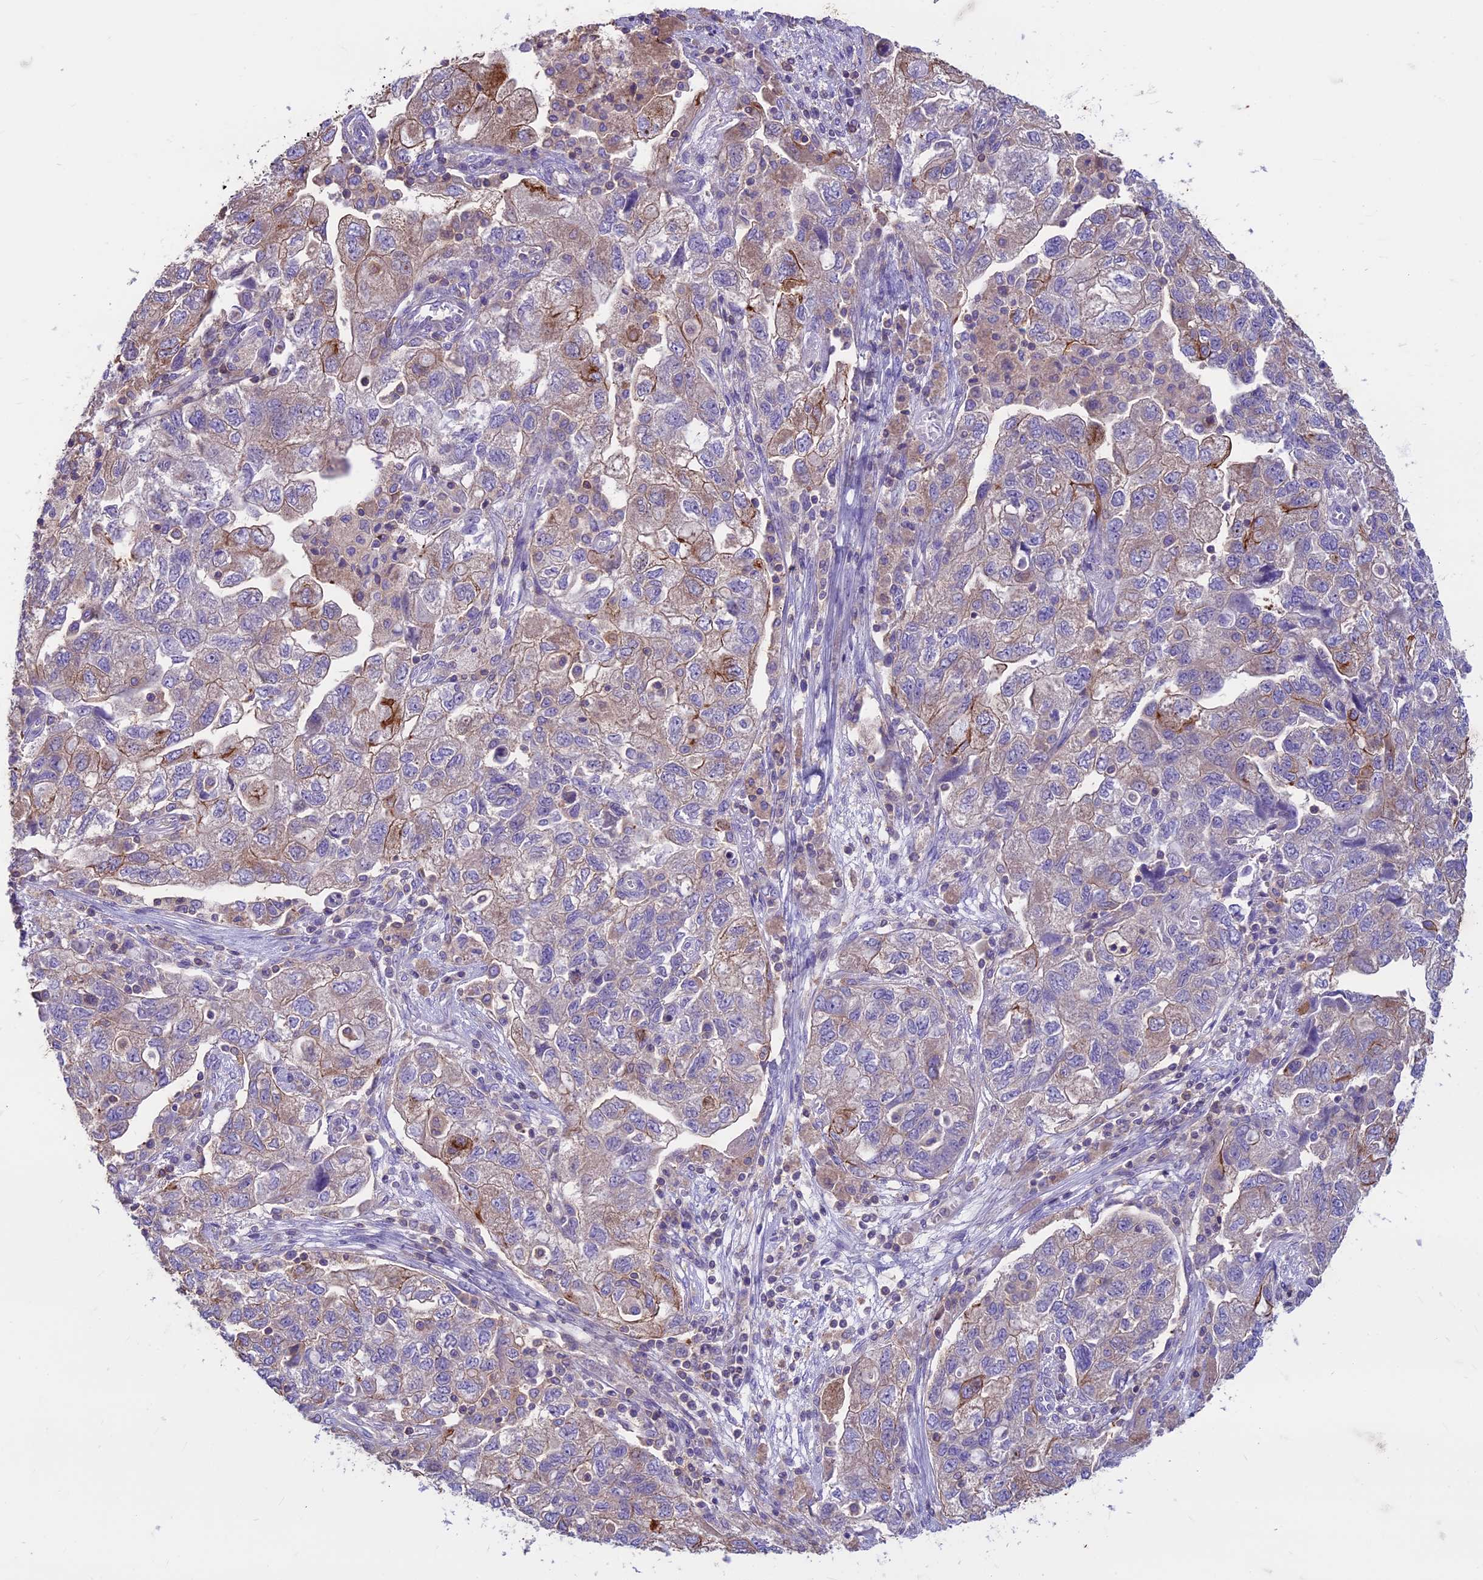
{"staining": {"intensity": "moderate", "quantity": "<25%", "location": "cytoplasmic/membranous"}, "tissue": "ovarian cancer", "cell_type": "Tumor cells", "image_type": "cancer", "snomed": [{"axis": "morphology", "description": "Carcinoma, NOS"}, {"axis": "morphology", "description": "Cystadenocarcinoma, serous, NOS"}, {"axis": "topography", "description": "Ovary"}], "caption": "Protein analysis of carcinoma (ovarian) tissue displays moderate cytoplasmic/membranous expression in about <25% of tumor cells.", "gene": "CDAN1", "patient": {"sex": "female", "age": 69}}